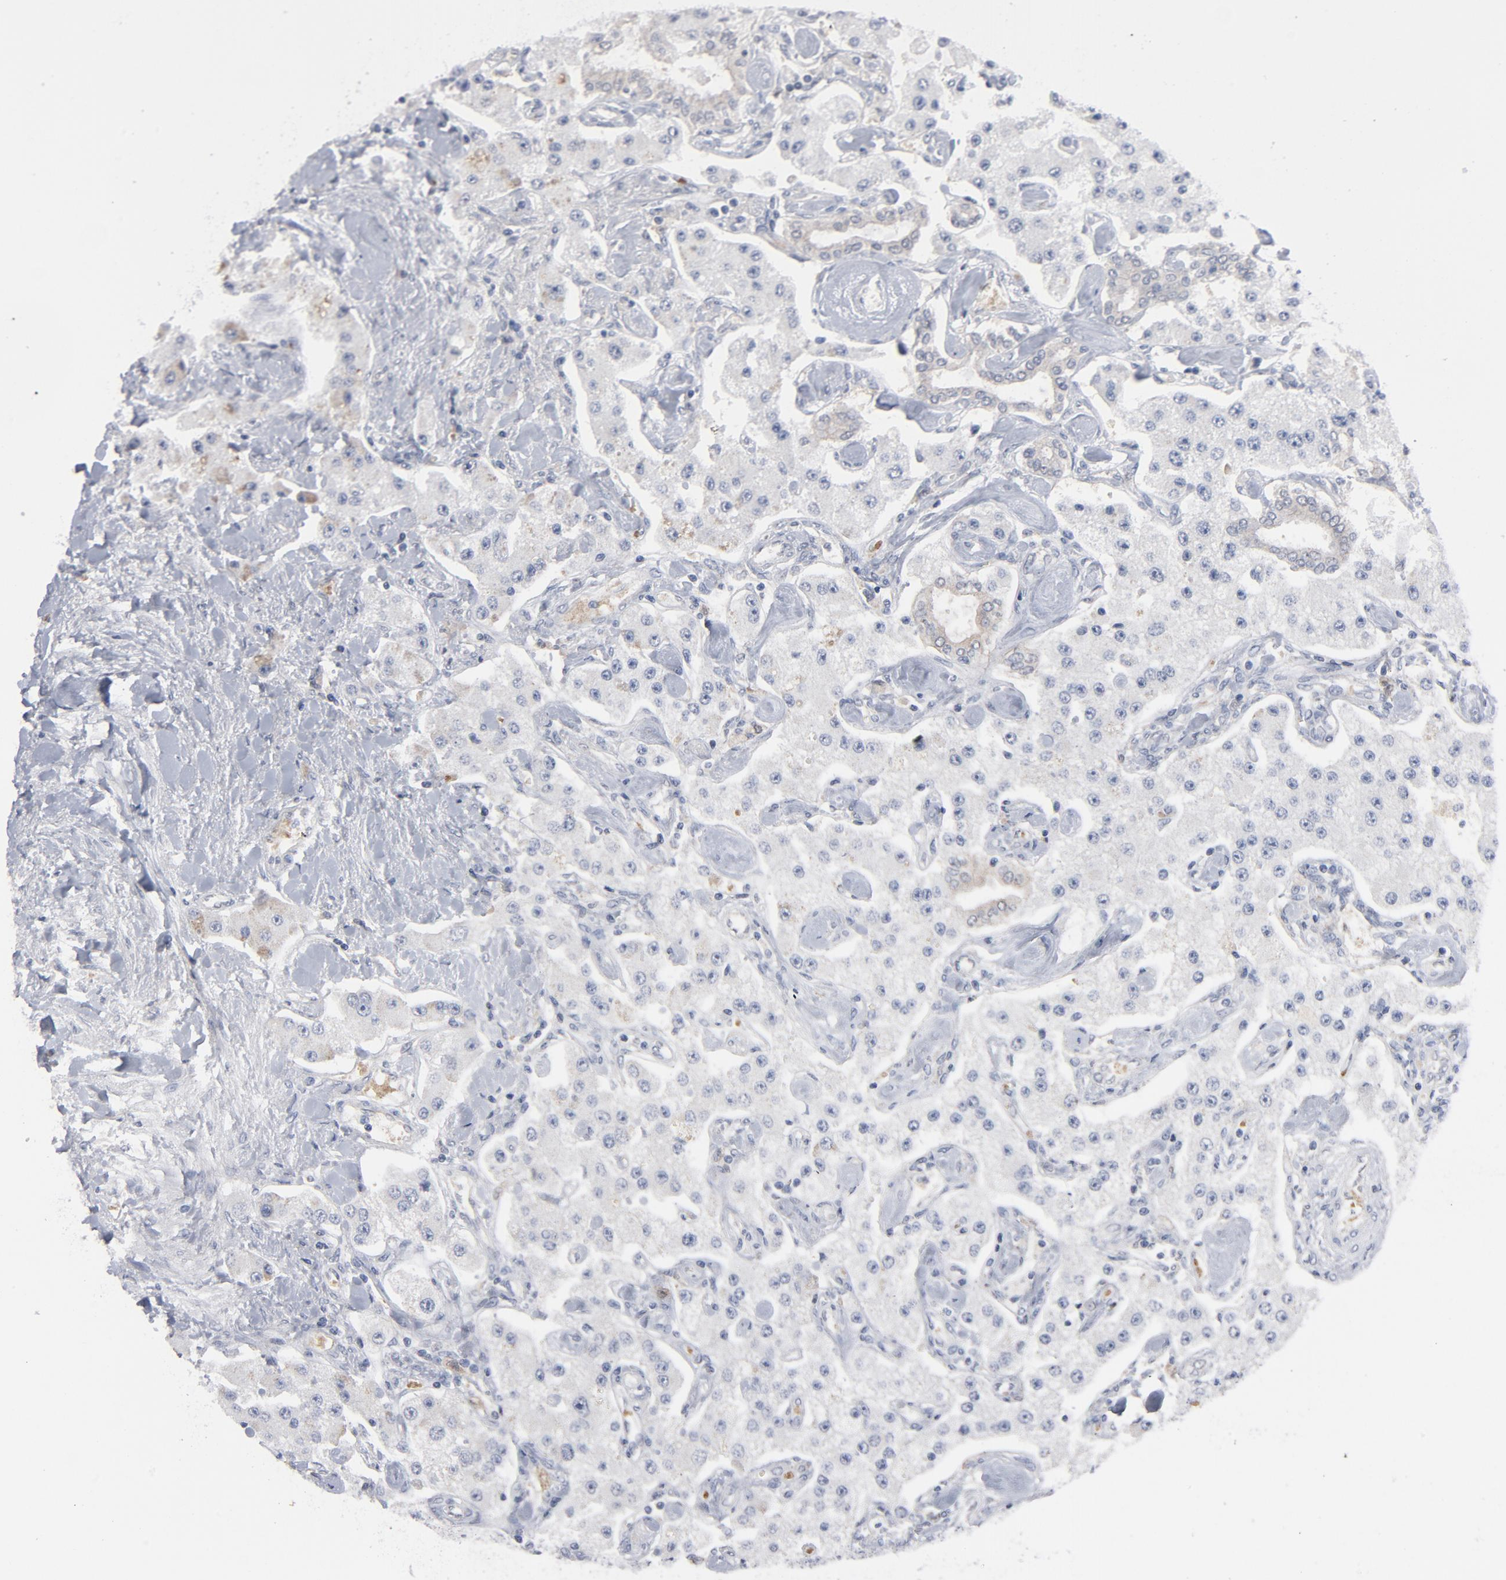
{"staining": {"intensity": "weak", "quantity": "<25%", "location": "cytoplasmic/membranous"}, "tissue": "carcinoid", "cell_type": "Tumor cells", "image_type": "cancer", "snomed": [{"axis": "morphology", "description": "Carcinoid, malignant, NOS"}, {"axis": "topography", "description": "Pancreas"}], "caption": "Immunohistochemistry (IHC) micrograph of neoplastic tissue: carcinoid stained with DAB displays no significant protein staining in tumor cells.", "gene": "PRDX1", "patient": {"sex": "male", "age": 41}}